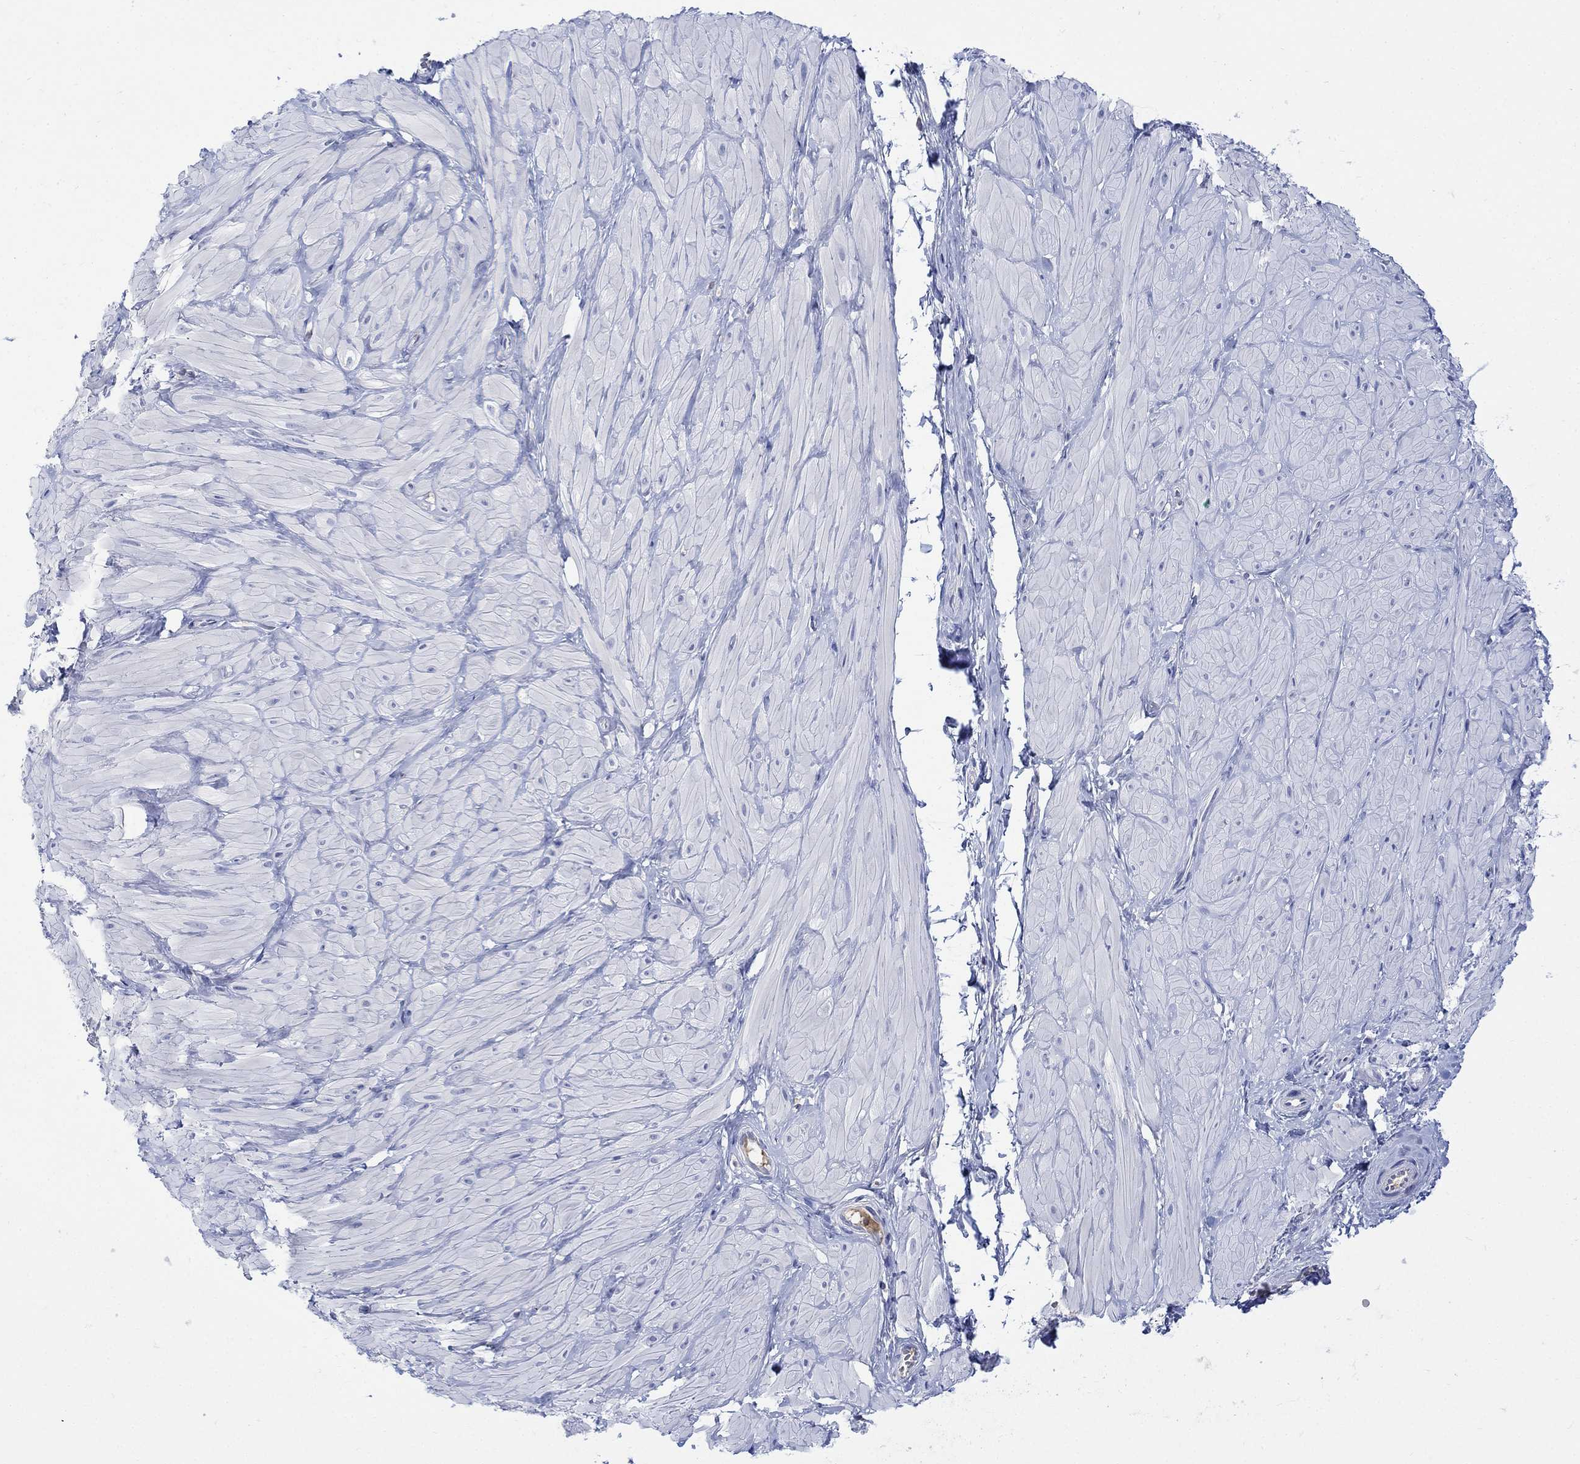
{"staining": {"intensity": "negative", "quantity": "none", "location": "none"}, "tissue": "adipose tissue", "cell_type": "Adipocytes", "image_type": "normal", "snomed": [{"axis": "morphology", "description": "Normal tissue, NOS"}, {"axis": "topography", "description": "Smooth muscle"}, {"axis": "topography", "description": "Peripheral nerve tissue"}], "caption": "High power microscopy image of an immunohistochemistry image of unremarkable adipose tissue, revealing no significant expression in adipocytes.", "gene": "GCM1", "patient": {"sex": "male", "age": 22}}